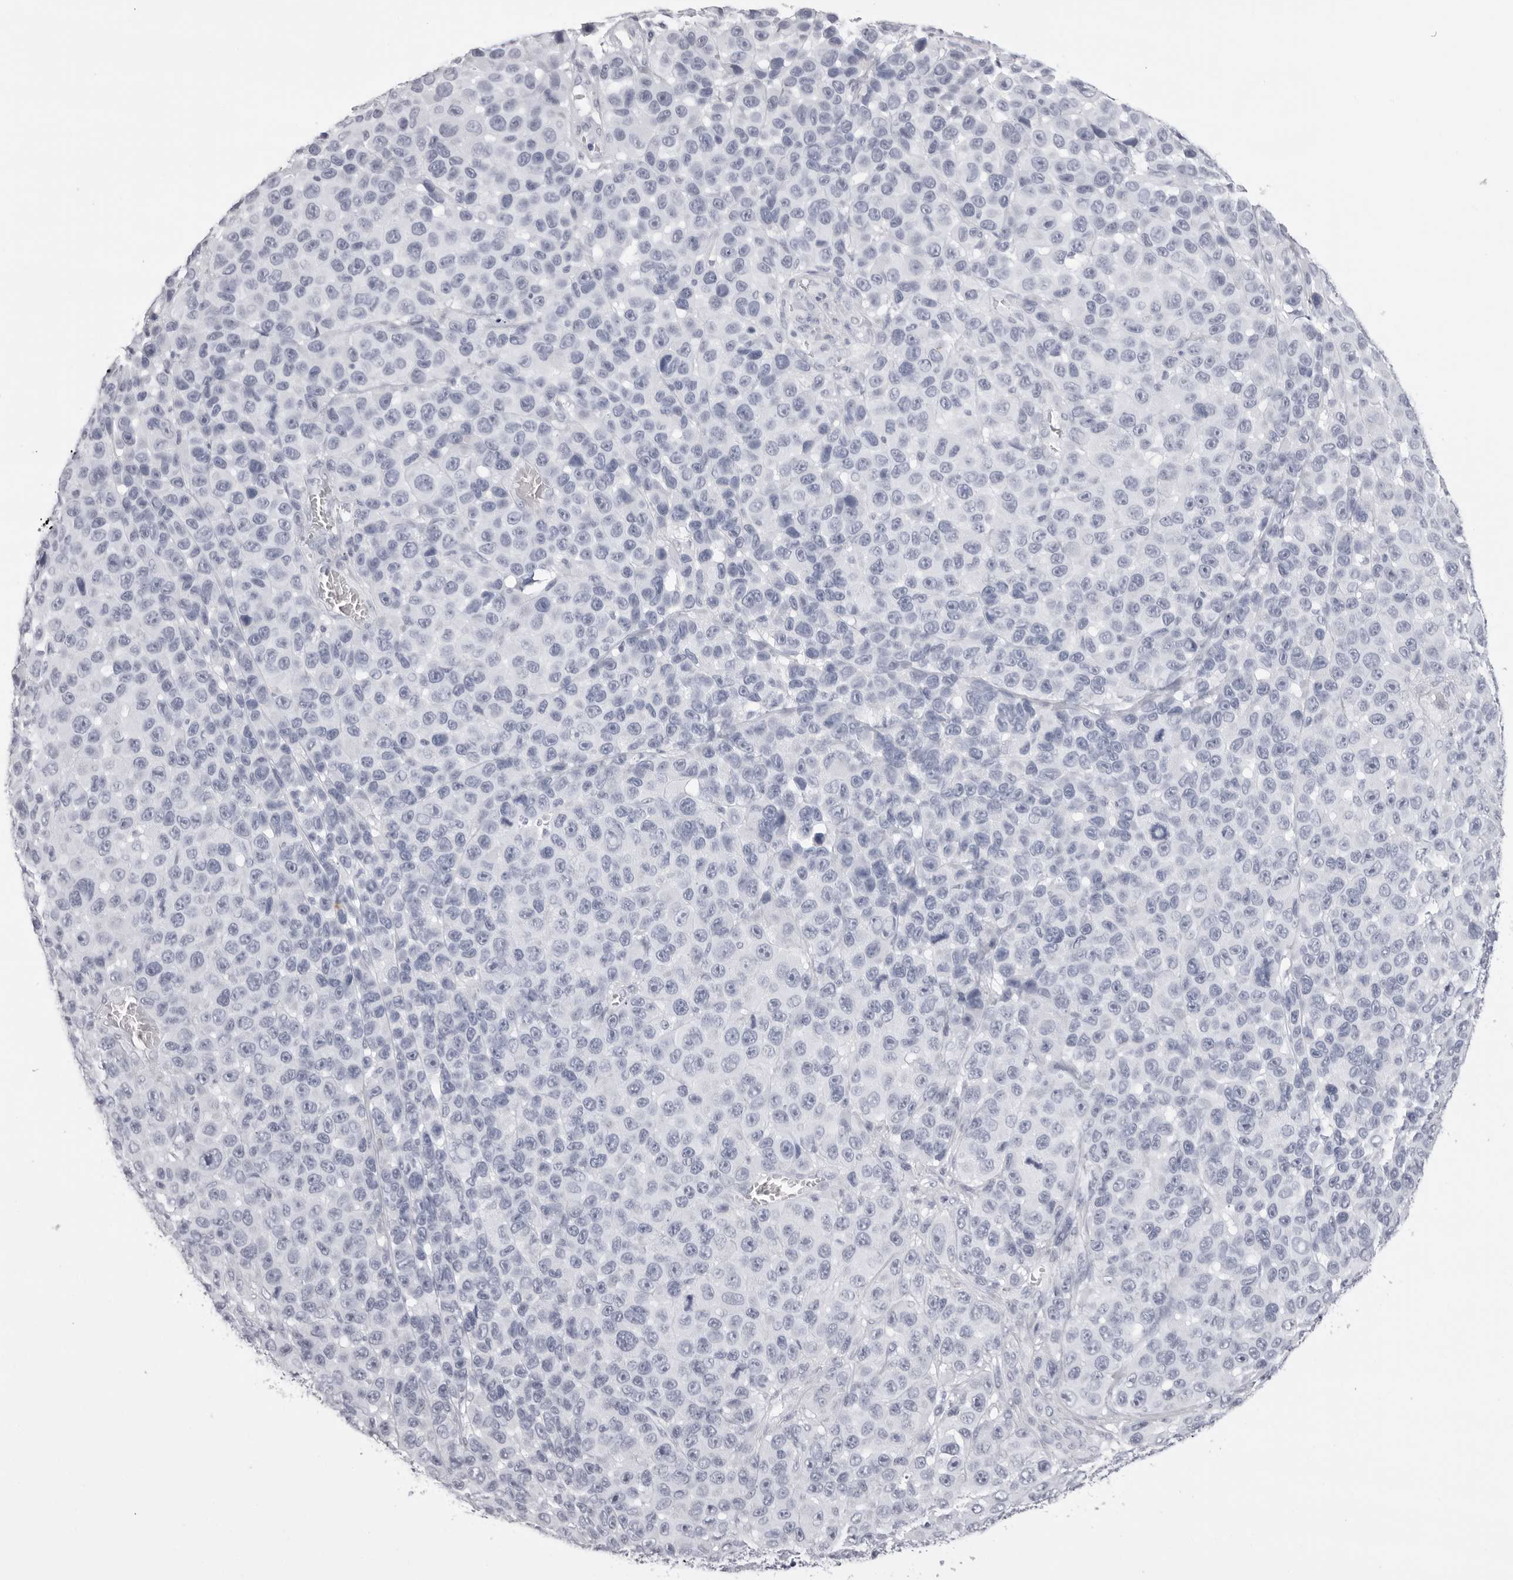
{"staining": {"intensity": "negative", "quantity": "none", "location": "none"}, "tissue": "melanoma", "cell_type": "Tumor cells", "image_type": "cancer", "snomed": [{"axis": "morphology", "description": "Malignant melanoma, NOS"}, {"axis": "topography", "description": "Skin"}], "caption": "Immunohistochemical staining of human malignant melanoma demonstrates no significant staining in tumor cells.", "gene": "RHO", "patient": {"sex": "male", "age": 53}}